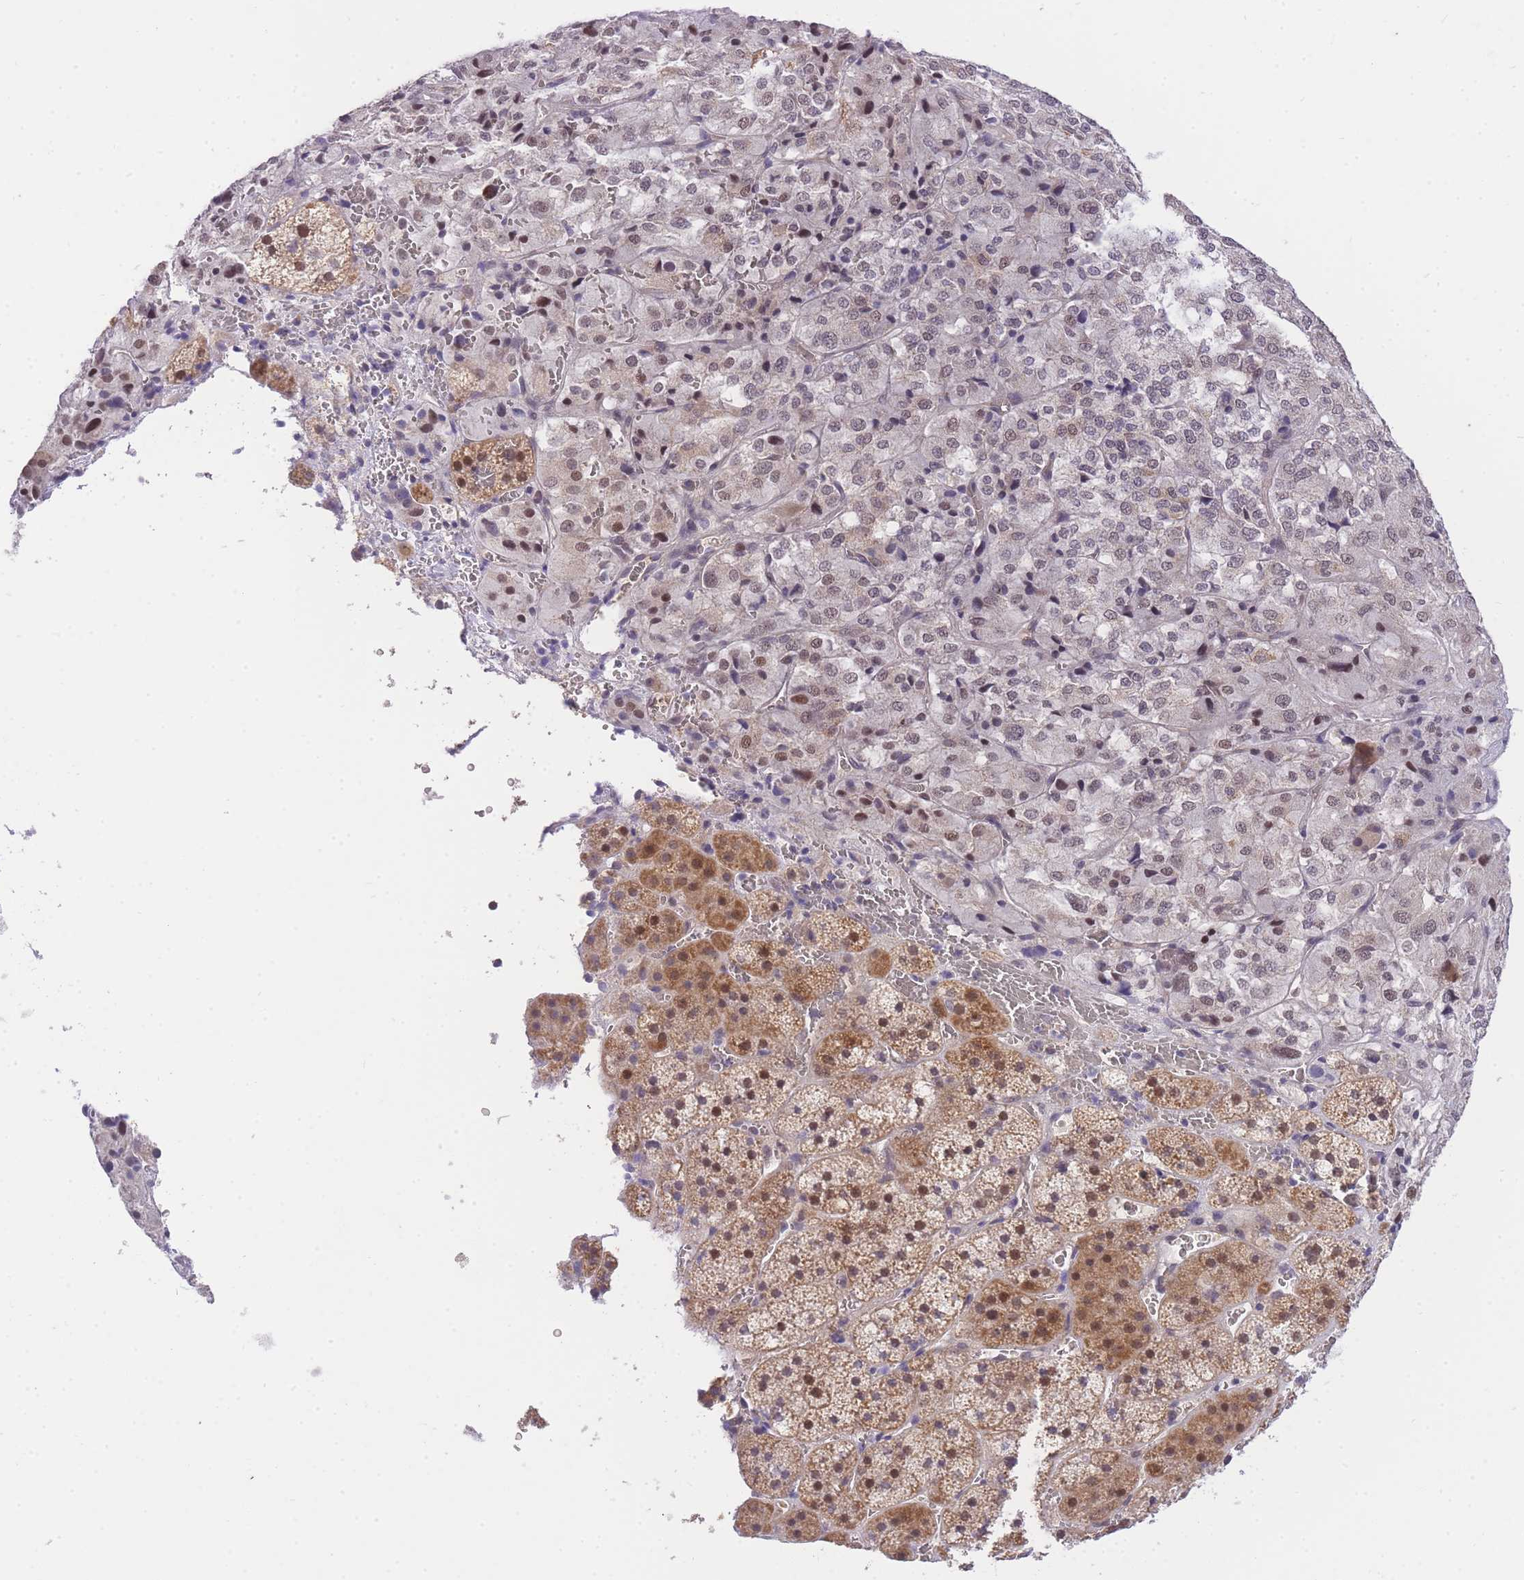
{"staining": {"intensity": "moderate", "quantity": ">75%", "location": "cytoplasmic/membranous,nuclear"}, "tissue": "adrenal gland", "cell_type": "Glandular cells", "image_type": "normal", "snomed": [{"axis": "morphology", "description": "Normal tissue, NOS"}, {"axis": "topography", "description": "Adrenal gland"}], "caption": "This histopathology image shows immunohistochemistry (IHC) staining of benign human adrenal gland, with medium moderate cytoplasmic/membranous,nuclear staining in approximately >75% of glandular cells.", "gene": "UBXN7", "patient": {"sex": "female", "age": 44}}